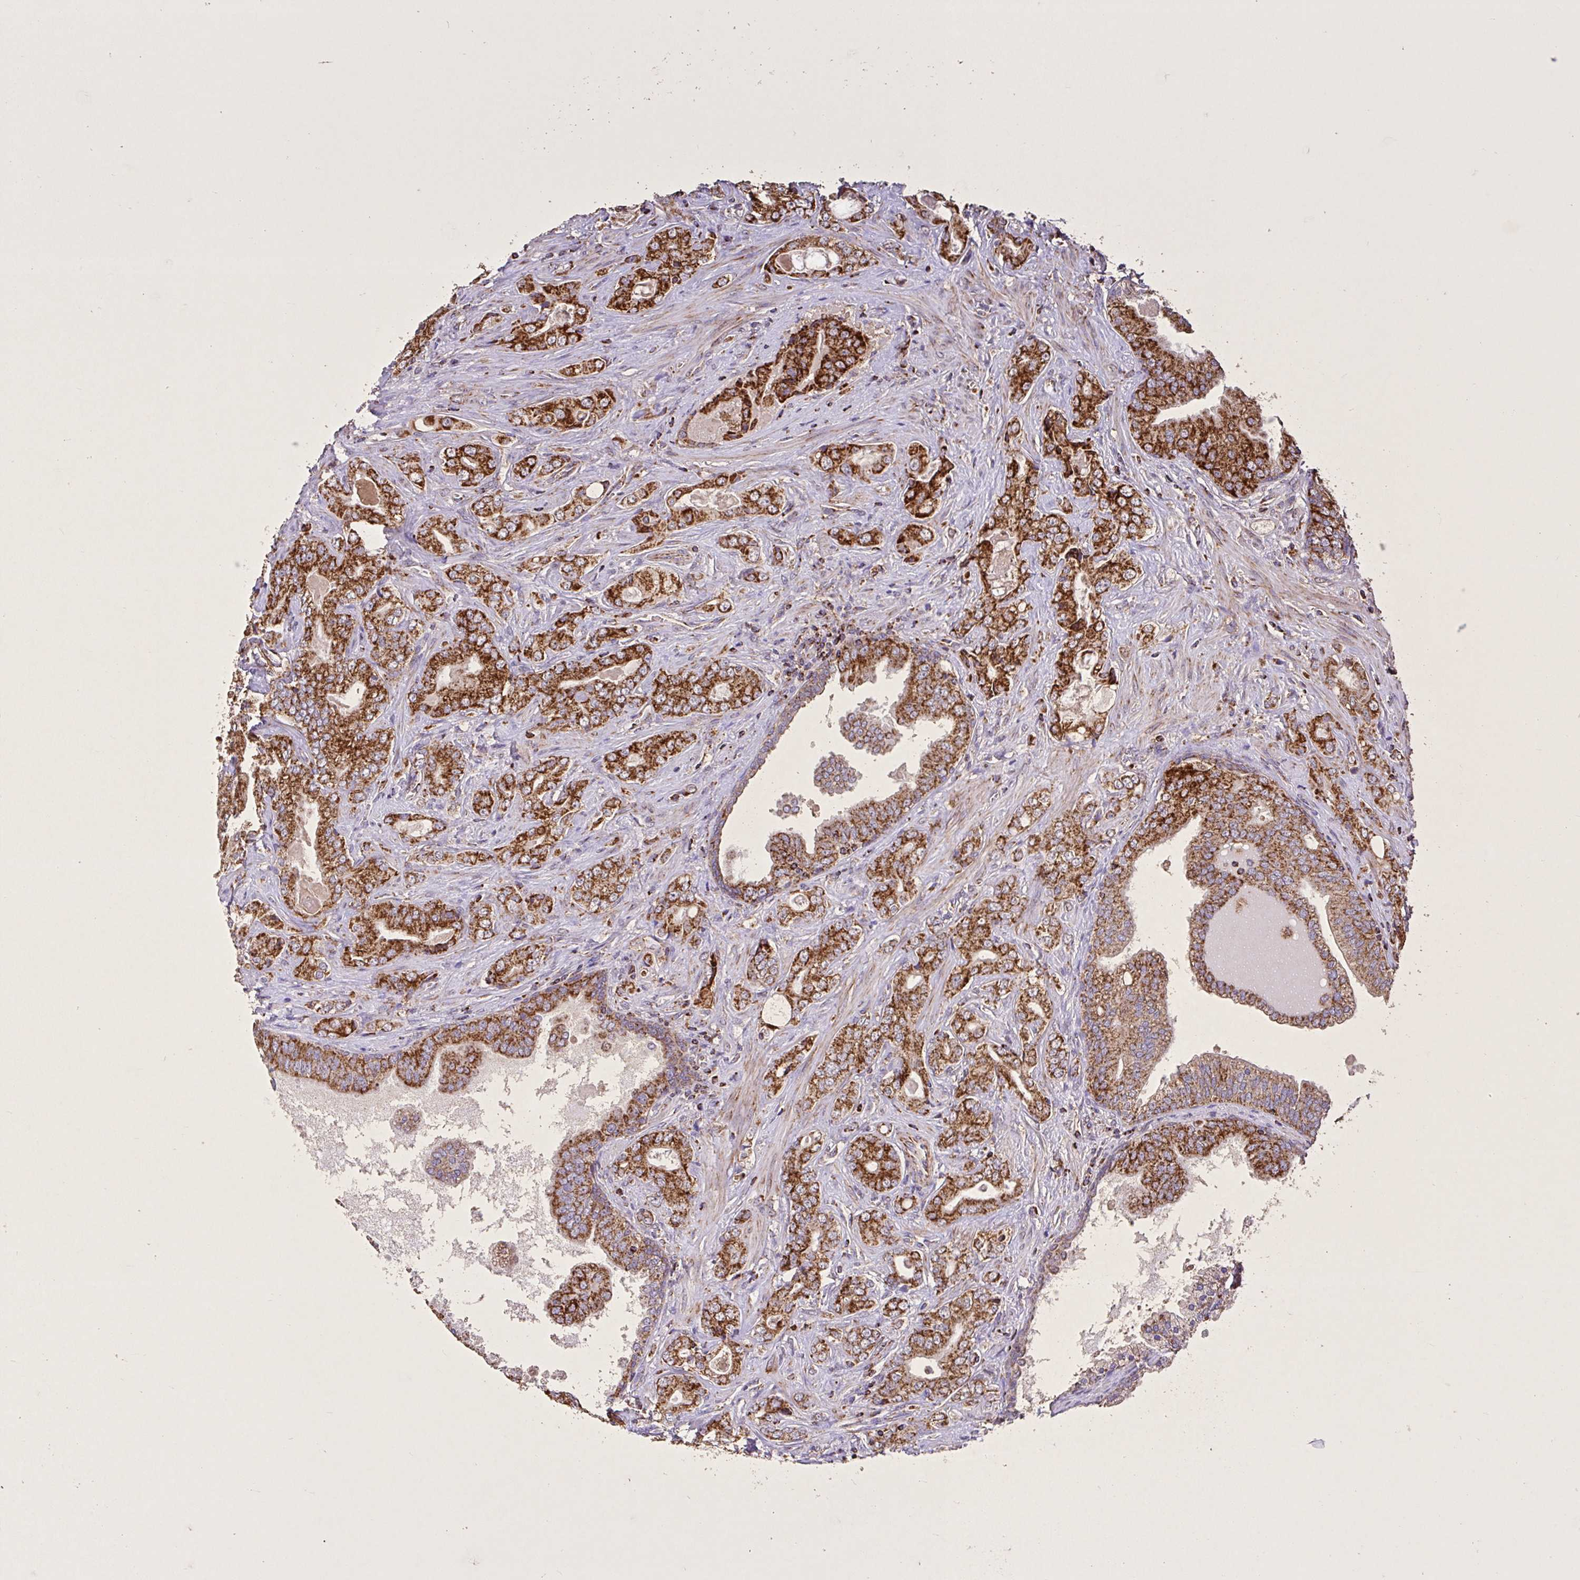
{"staining": {"intensity": "strong", "quantity": ">75%", "location": "cytoplasmic/membranous"}, "tissue": "prostate cancer", "cell_type": "Tumor cells", "image_type": "cancer", "snomed": [{"axis": "morphology", "description": "Adenocarcinoma, High grade"}, {"axis": "topography", "description": "Prostate"}], "caption": "The photomicrograph exhibits staining of prostate cancer (adenocarcinoma (high-grade)), revealing strong cytoplasmic/membranous protein expression (brown color) within tumor cells.", "gene": "AGK", "patient": {"sex": "male", "age": 67}}